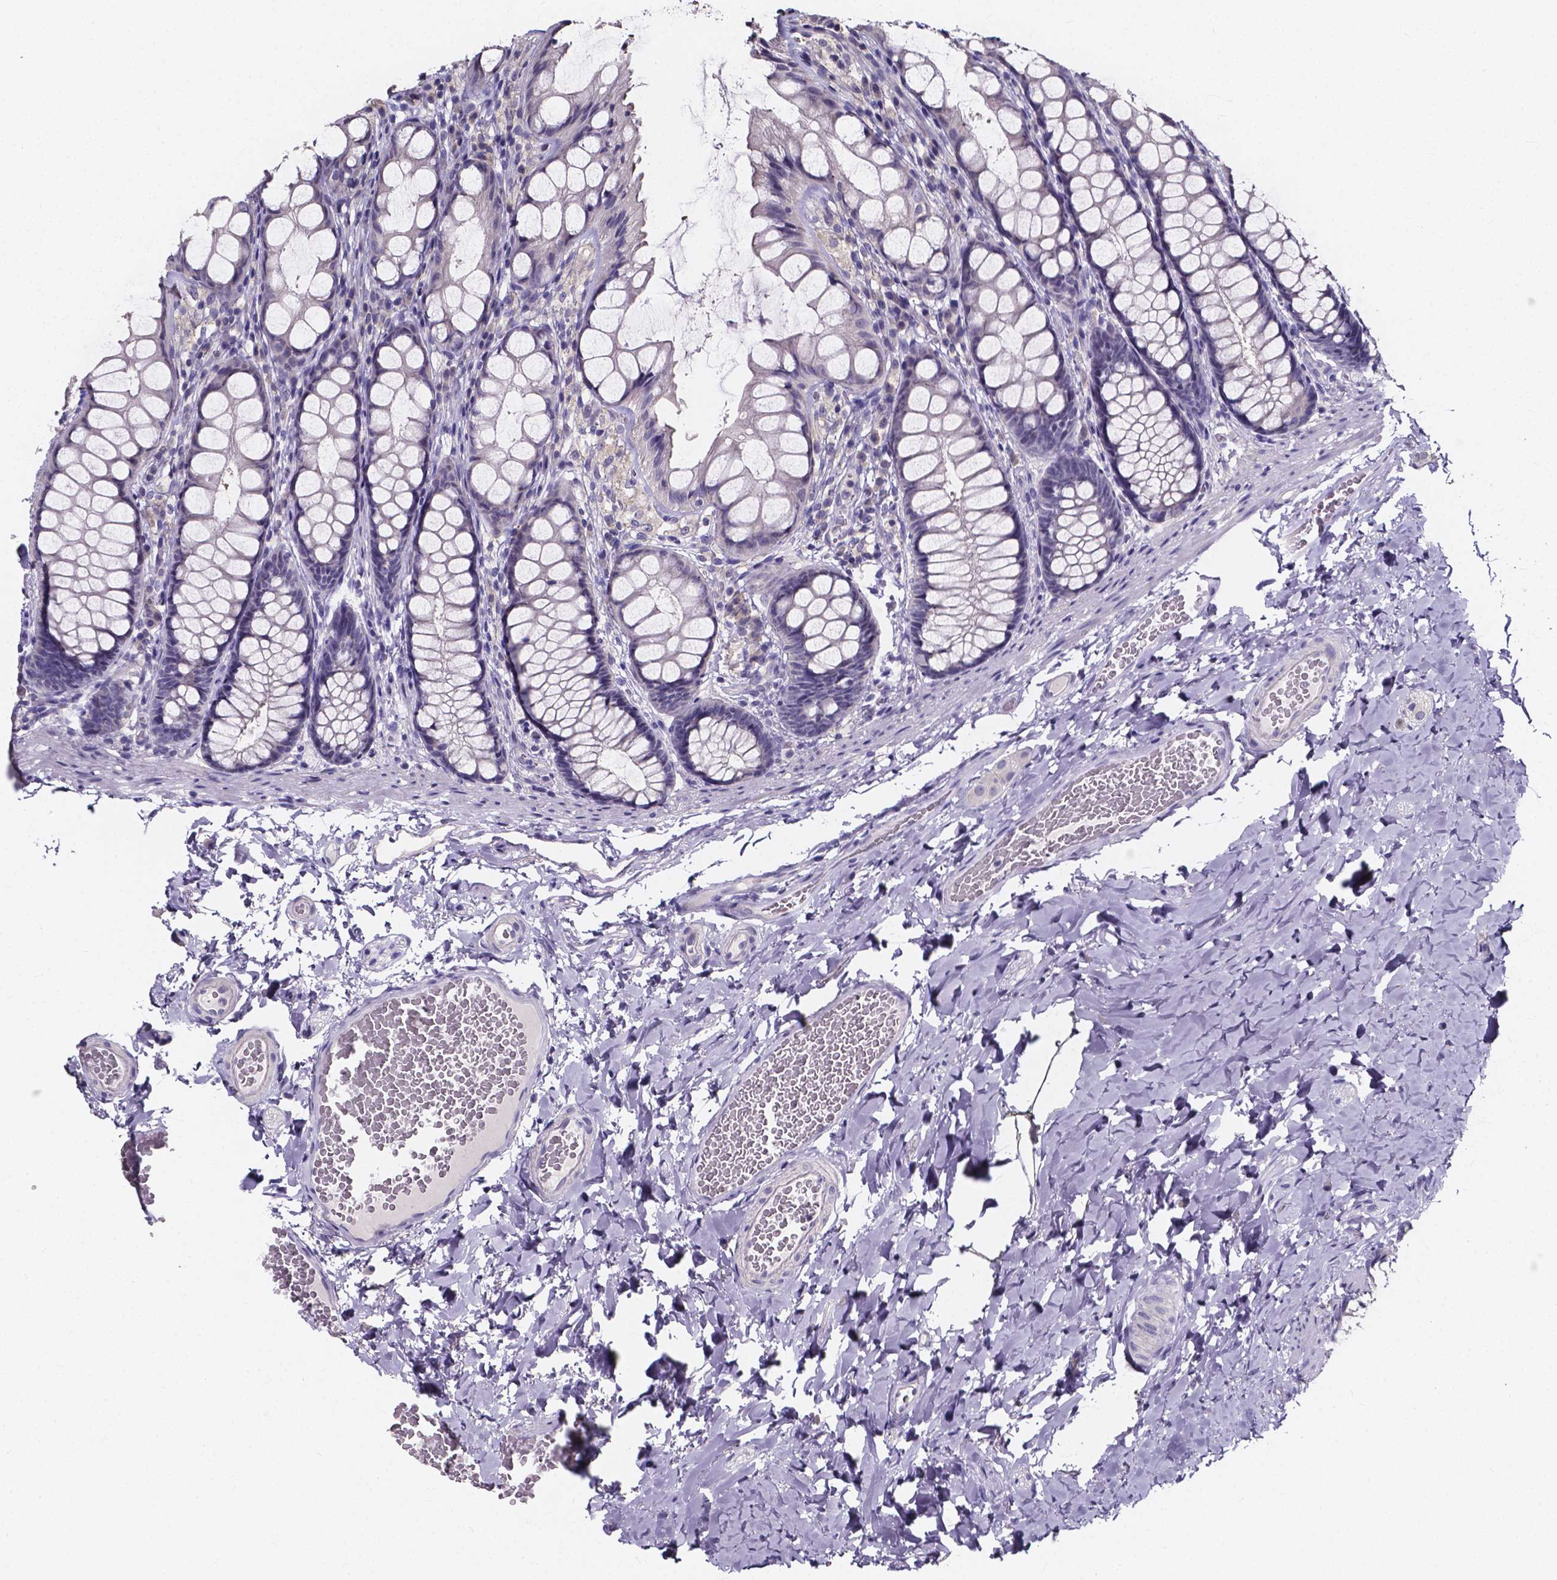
{"staining": {"intensity": "negative", "quantity": "none", "location": "none"}, "tissue": "colon", "cell_type": "Endothelial cells", "image_type": "normal", "snomed": [{"axis": "morphology", "description": "Normal tissue, NOS"}, {"axis": "topography", "description": "Colon"}], "caption": "Photomicrograph shows no significant protein expression in endothelial cells of normal colon. Nuclei are stained in blue.", "gene": "SPOCD1", "patient": {"sex": "male", "age": 47}}